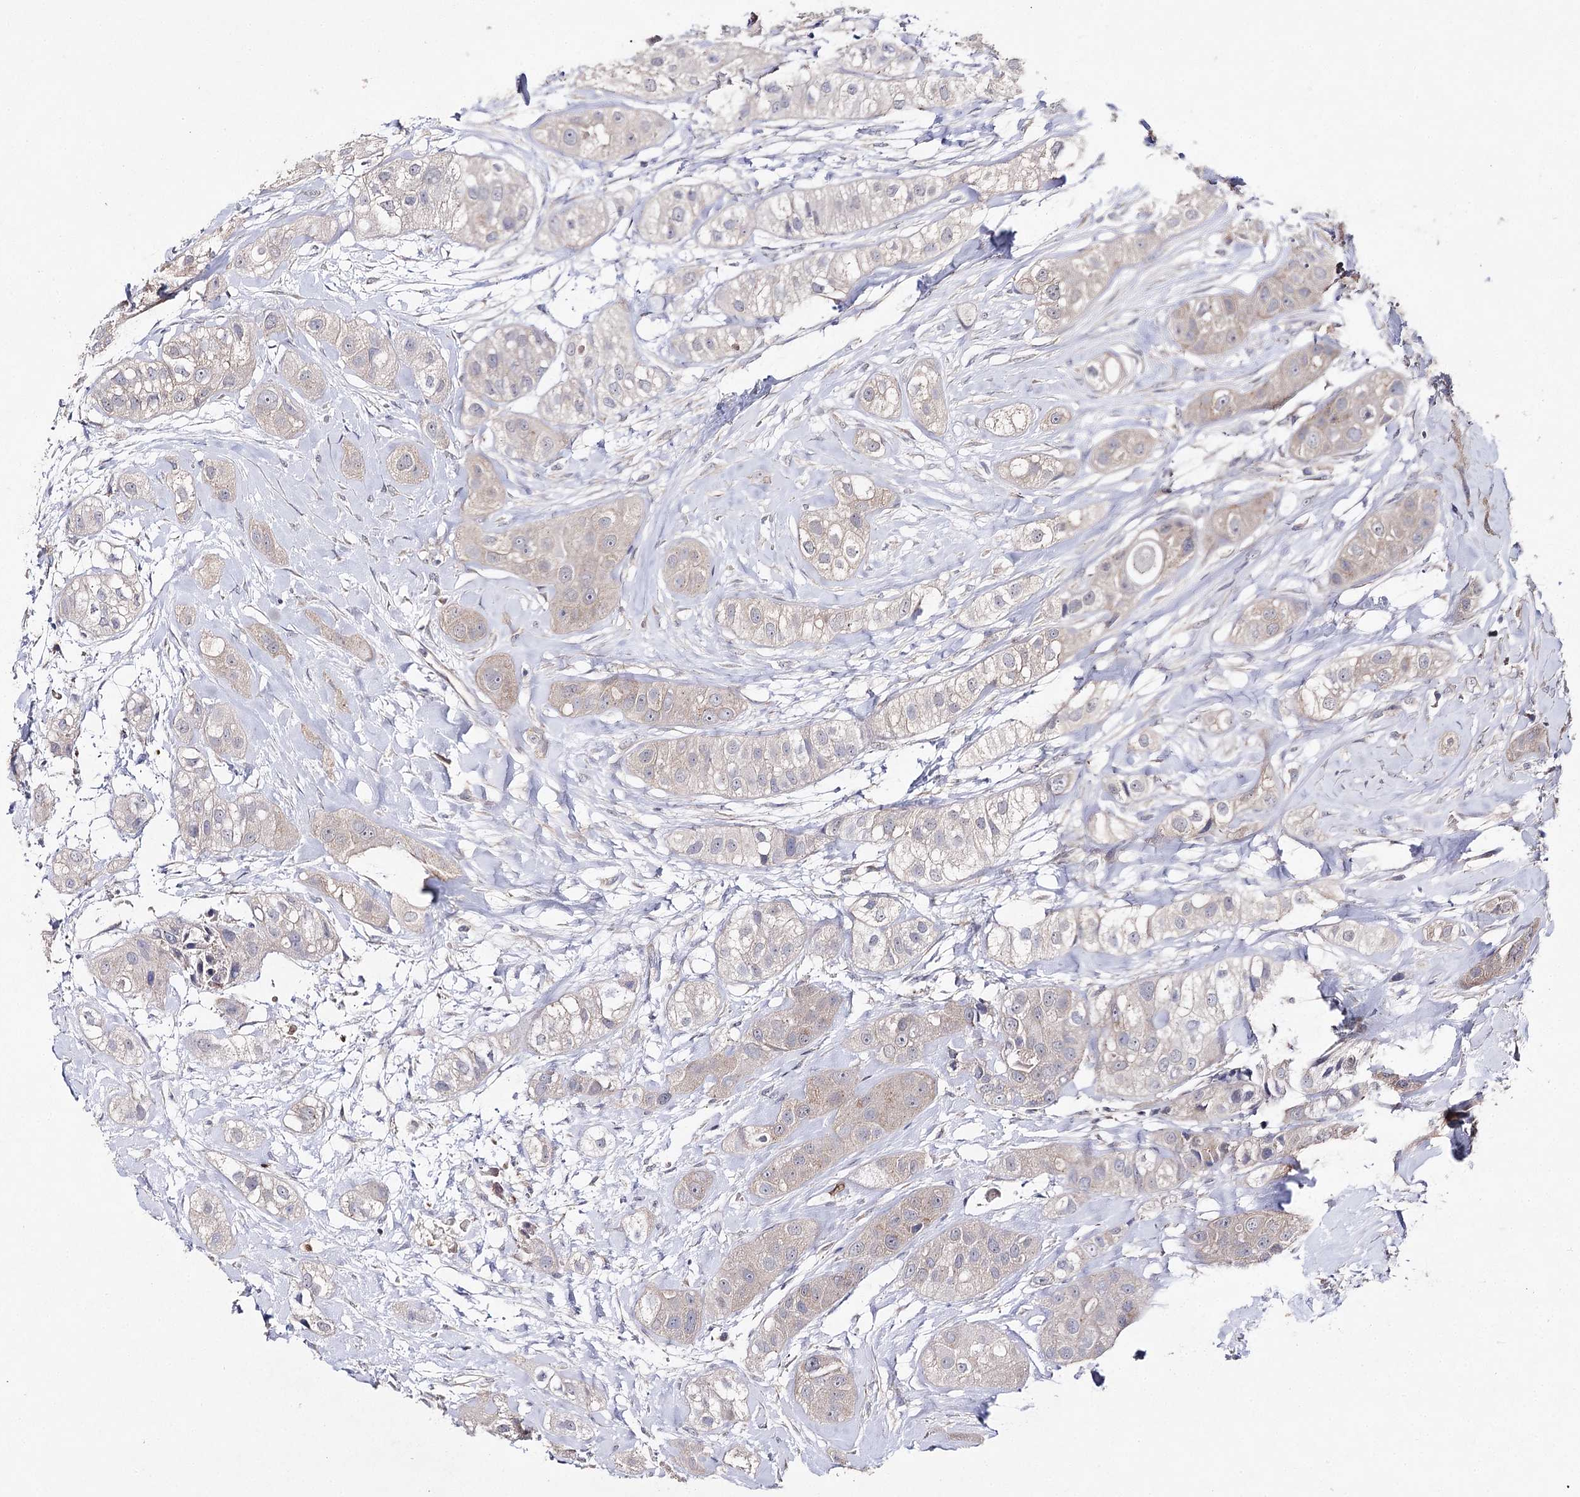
{"staining": {"intensity": "weak", "quantity": "25%-75%", "location": "cytoplasmic/membranous"}, "tissue": "head and neck cancer", "cell_type": "Tumor cells", "image_type": "cancer", "snomed": [{"axis": "morphology", "description": "Normal tissue, NOS"}, {"axis": "morphology", "description": "Squamous cell carcinoma, NOS"}, {"axis": "topography", "description": "Skeletal muscle"}, {"axis": "topography", "description": "Head-Neck"}], "caption": "IHC of human squamous cell carcinoma (head and neck) shows low levels of weak cytoplasmic/membranous positivity in about 25%-75% of tumor cells.", "gene": "AURKC", "patient": {"sex": "male", "age": 51}}